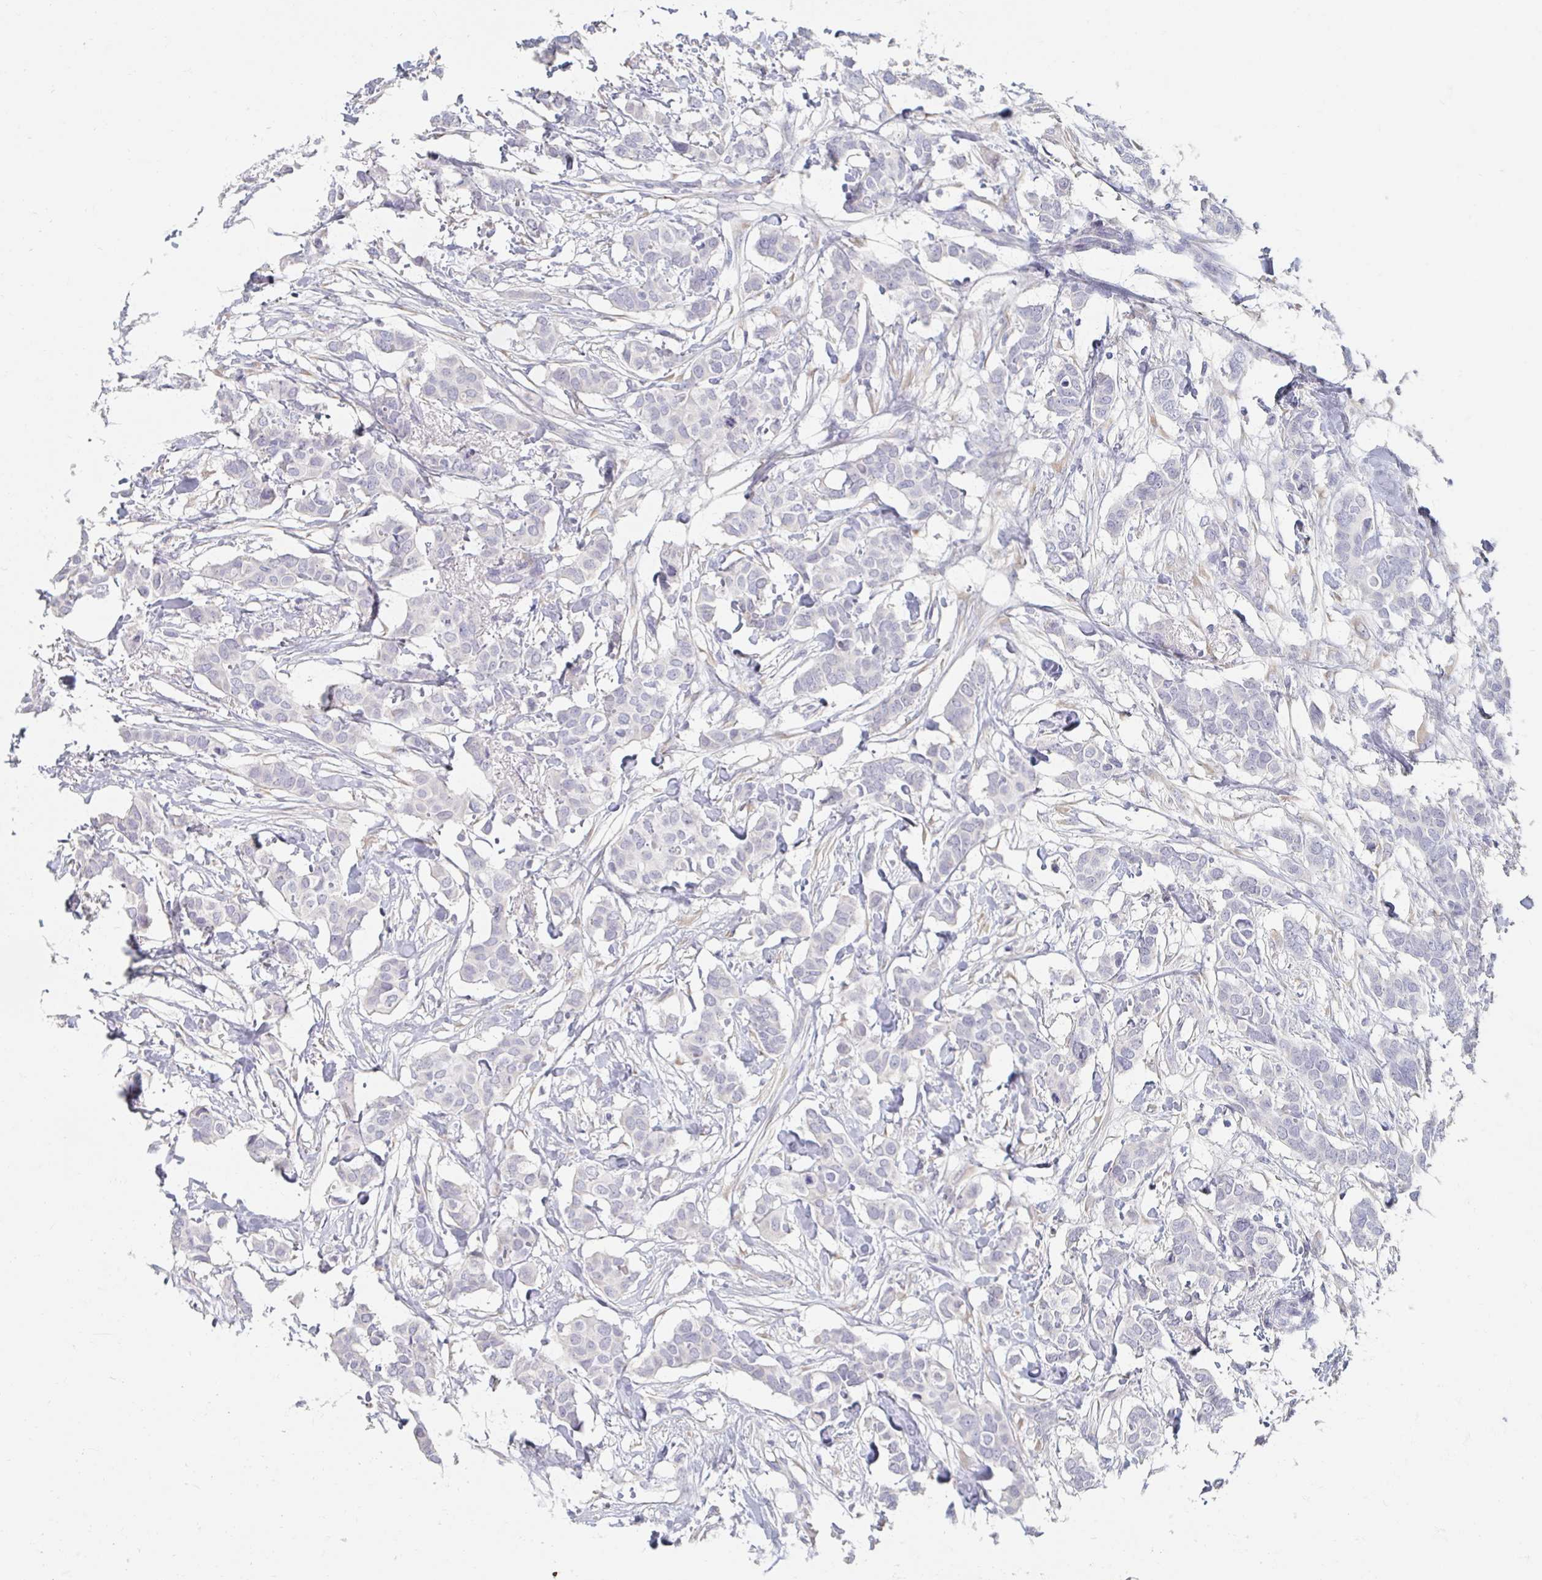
{"staining": {"intensity": "negative", "quantity": "none", "location": "none"}, "tissue": "breast cancer", "cell_type": "Tumor cells", "image_type": "cancer", "snomed": [{"axis": "morphology", "description": "Duct carcinoma"}, {"axis": "topography", "description": "Breast"}], "caption": "The IHC histopathology image has no significant staining in tumor cells of breast infiltrating ductal carcinoma tissue.", "gene": "MYLK2", "patient": {"sex": "female", "age": 62}}